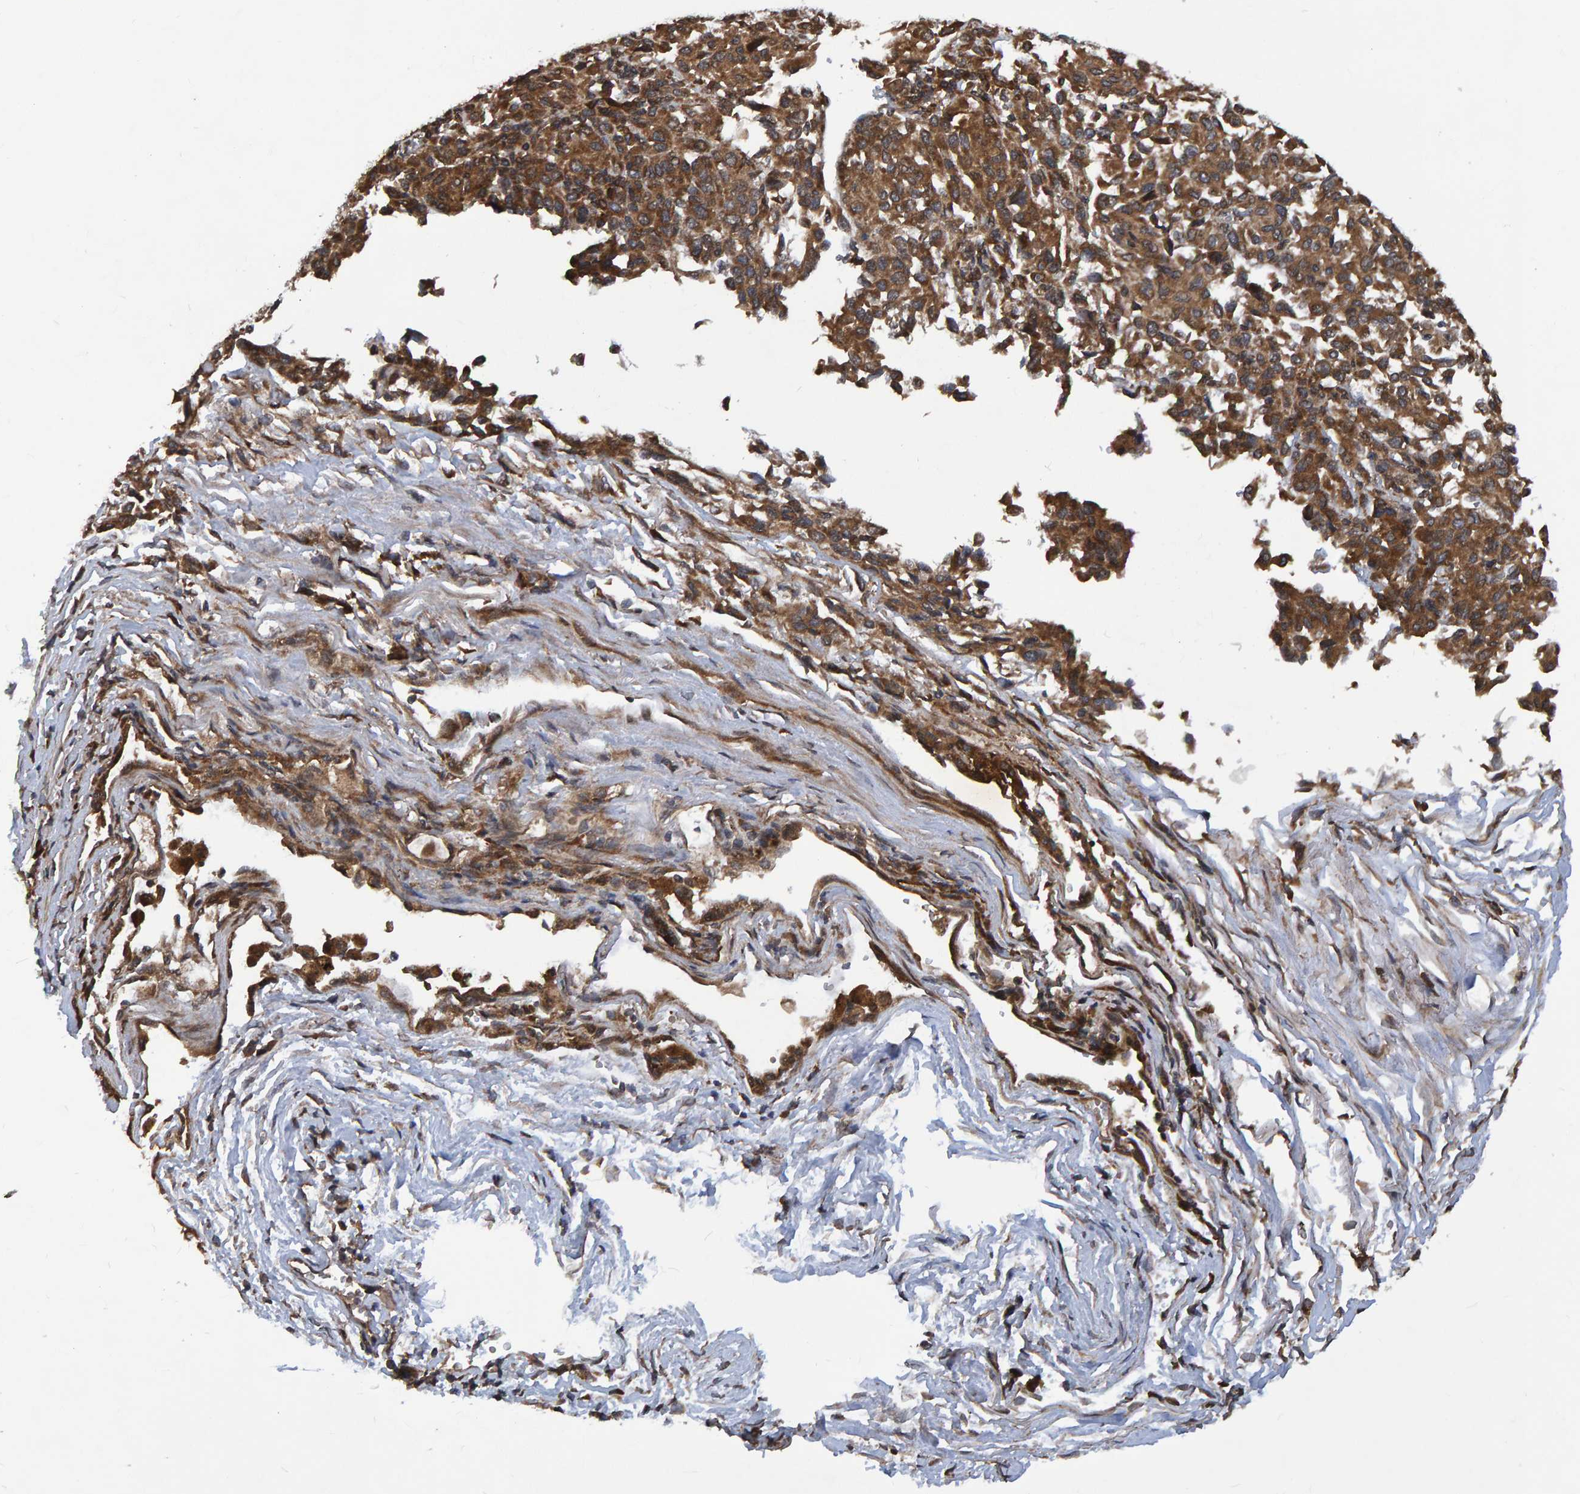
{"staining": {"intensity": "moderate", "quantity": ">75%", "location": "cytoplasmic/membranous"}, "tissue": "melanoma", "cell_type": "Tumor cells", "image_type": "cancer", "snomed": [{"axis": "morphology", "description": "Malignant melanoma, Metastatic site"}, {"axis": "topography", "description": "Lung"}], "caption": "IHC (DAB (3,3'-diaminobenzidine)) staining of malignant melanoma (metastatic site) exhibits moderate cytoplasmic/membranous protein staining in about >75% of tumor cells. (DAB (3,3'-diaminobenzidine) IHC with brightfield microscopy, high magnification).", "gene": "GAB2", "patient": {"sex": "male", "age": 64}}